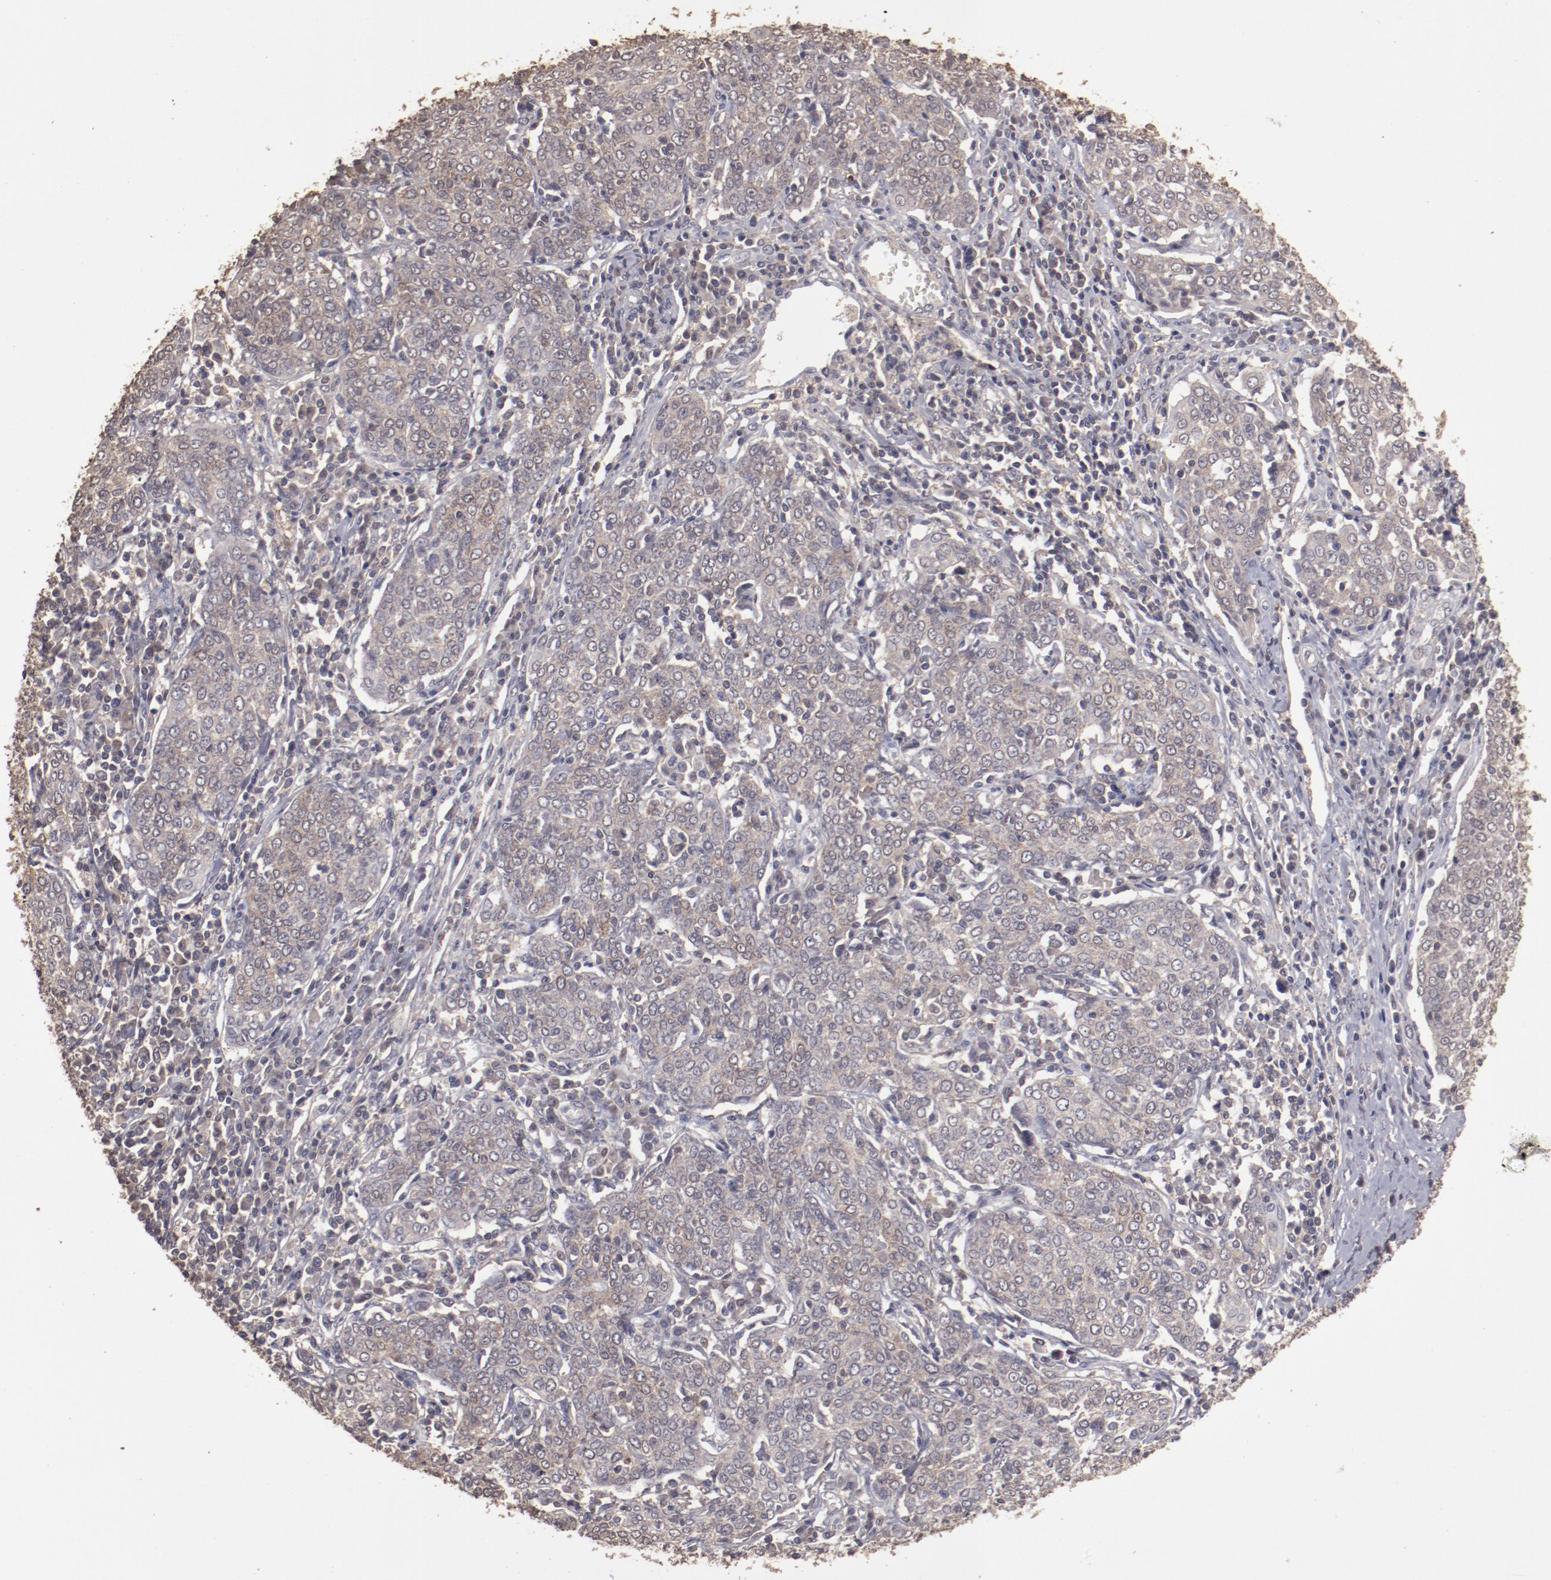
{"staining": {"intensity": "weak", "quantity": ">75%", "location": "cytoplasmic/membranous"}, "tissue": "cervical cancer", "cell_type": "Tumor cells", "image_type": "cancer", "snomed": [{"axis": "morphology", "description": "Squamous cell carcinoma, NOS"}, {"axis": "topography", "description": "Cervix"}], "caption": "This histopathology image demonstrates immunohistochemistry (IHC) staining of human cervical cancer (squamous cell carcinoma), with low weak cytoplasmic/membranous expression in approximately >75% of tumor cells.", "gene": "FAT1", "patient": {"sex": "female", "age": 40}}